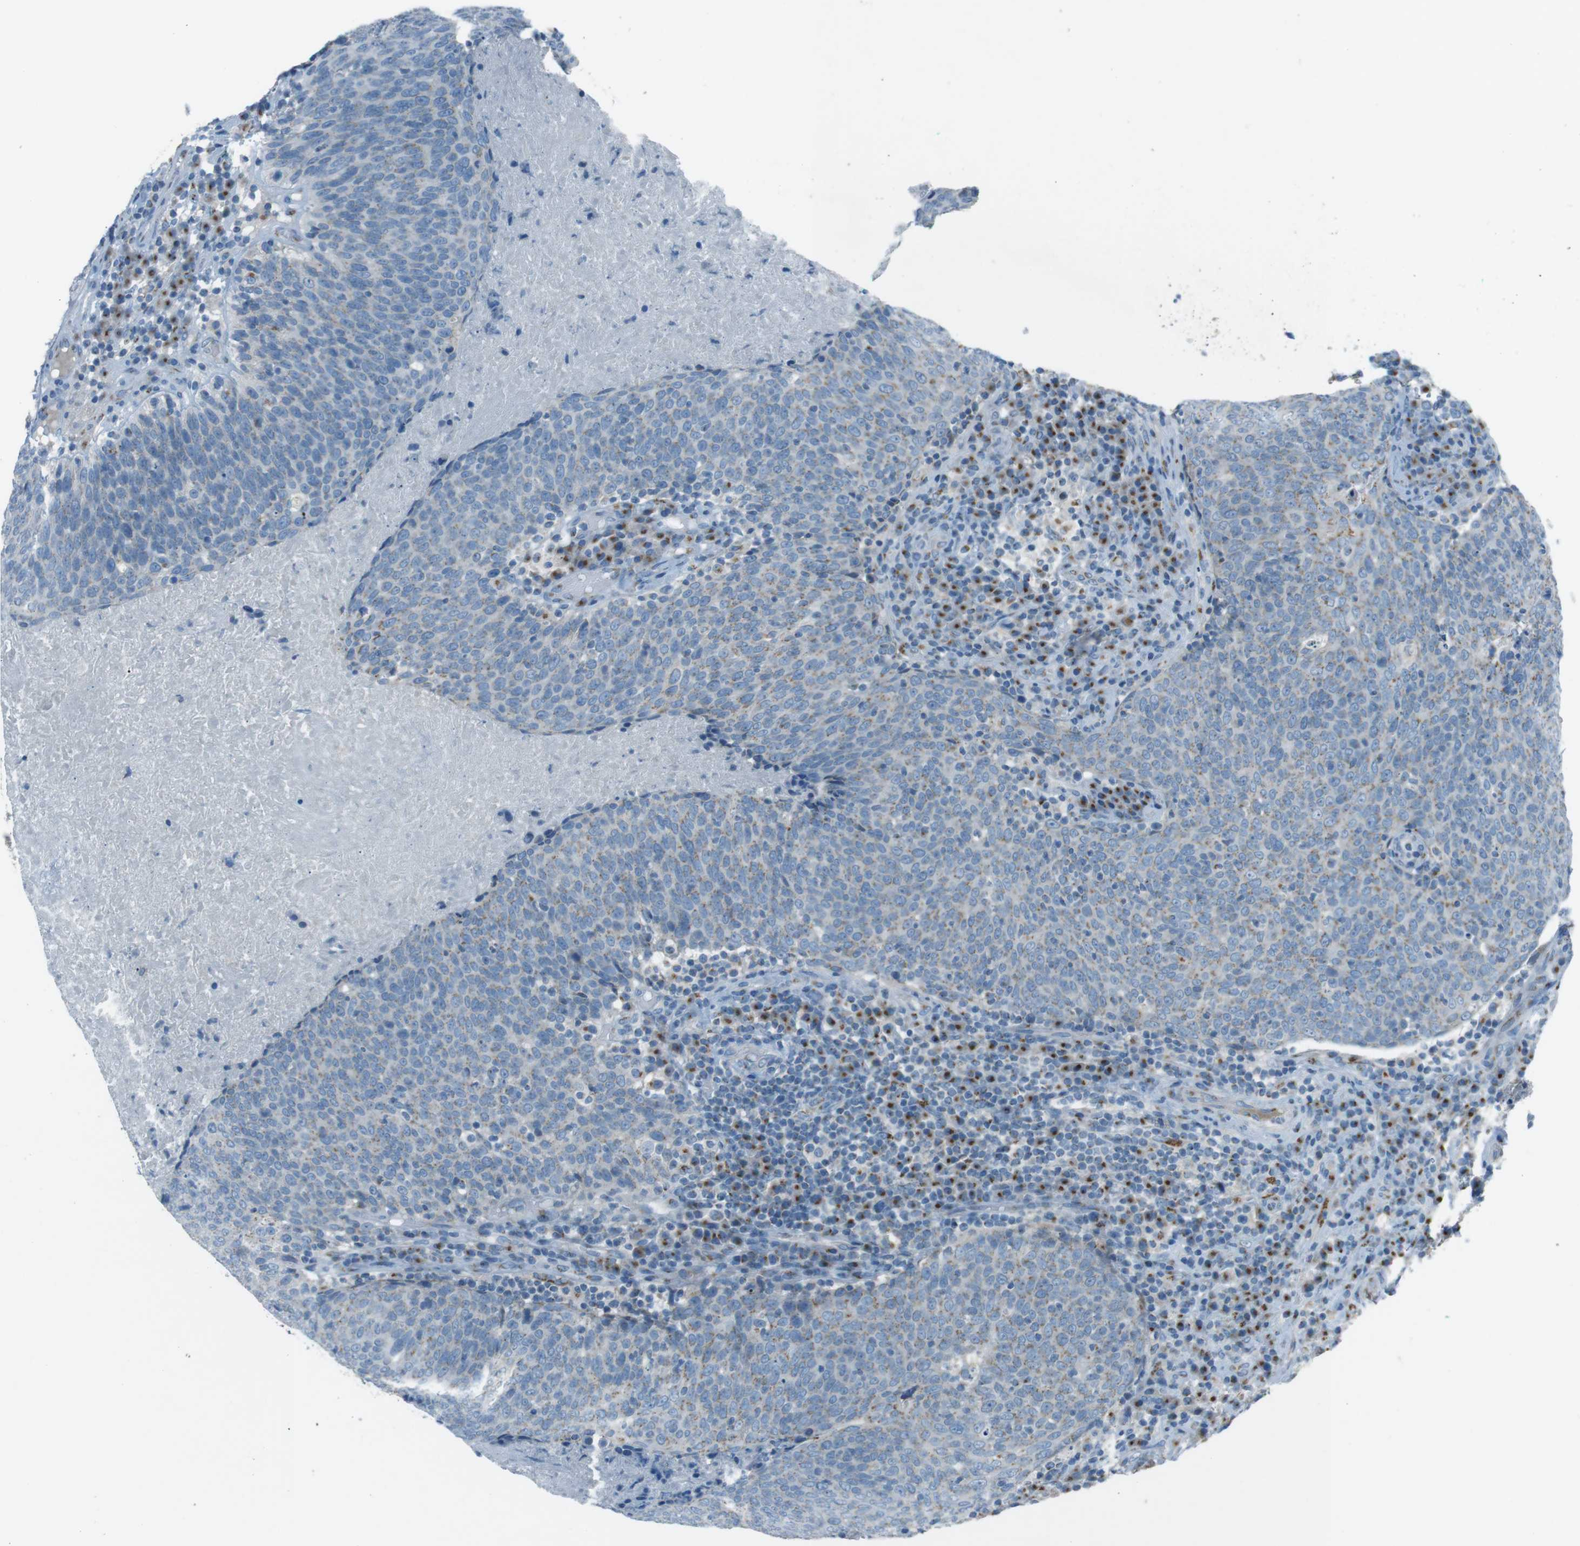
{"staining": {"intensity": "weak", "quantity": "25%-75%", "location": "cytoplasmic/membranous"}, "tissue": "head and neck cancer", "cell_type": "Tumor cells", "image_type": "cancer", "snomed": [{"axis": "morphology", "description": "Squamous cell carcinoma, NOS"}, {"axis": "morphology", "description": "Squamous cell carcinoma, metastatic, NOS"}, {"axis": "topography", "description": "Lymph node"}, {"axis": "topography", "description": "Head-Neck"}], "caption": "Metastatic squamous cell carcinoma (head and neck) stained with a protein marker demonstrates weak staining in tumor cells.", "gene": "TXNDC15", "patient": {"sex": "male", "age": 62}}